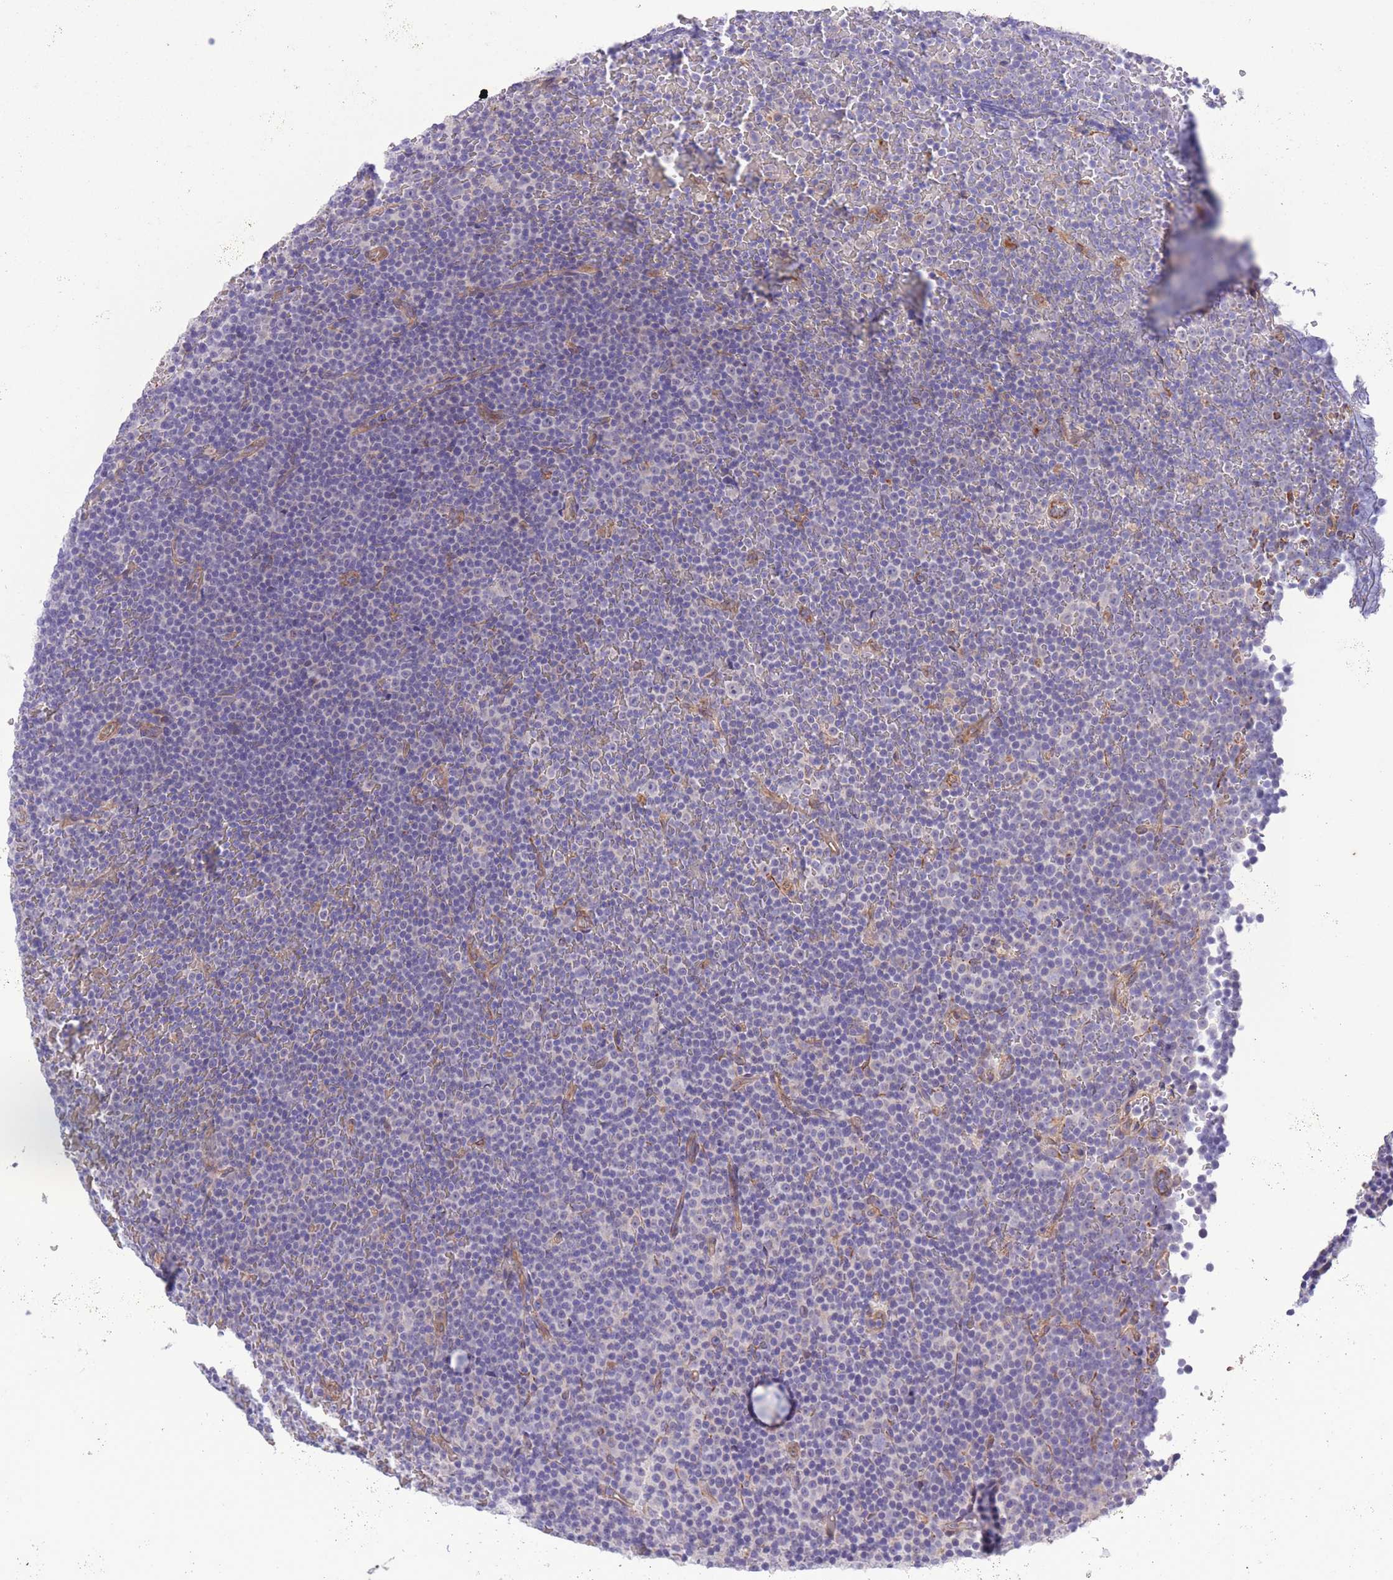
{"staining": {"intensity": "negative", "quantity": "none", "location": "none"}, "tissue": "lymphoma", "cell_type": "Tumor cells", "image_type": "cancer", "snomed": [{"axis": "morphology", "description": "Malignant lymphoma, non-Hodgkin's type, Low grade"}, {"axis": "topography", "description": "Lymph node"}], "caption": "A photomicrograph of human lymphoma is negative for staining in tumor cells.", "gene": "WWOX", "patient": {"sex": "female", "age": 67}}